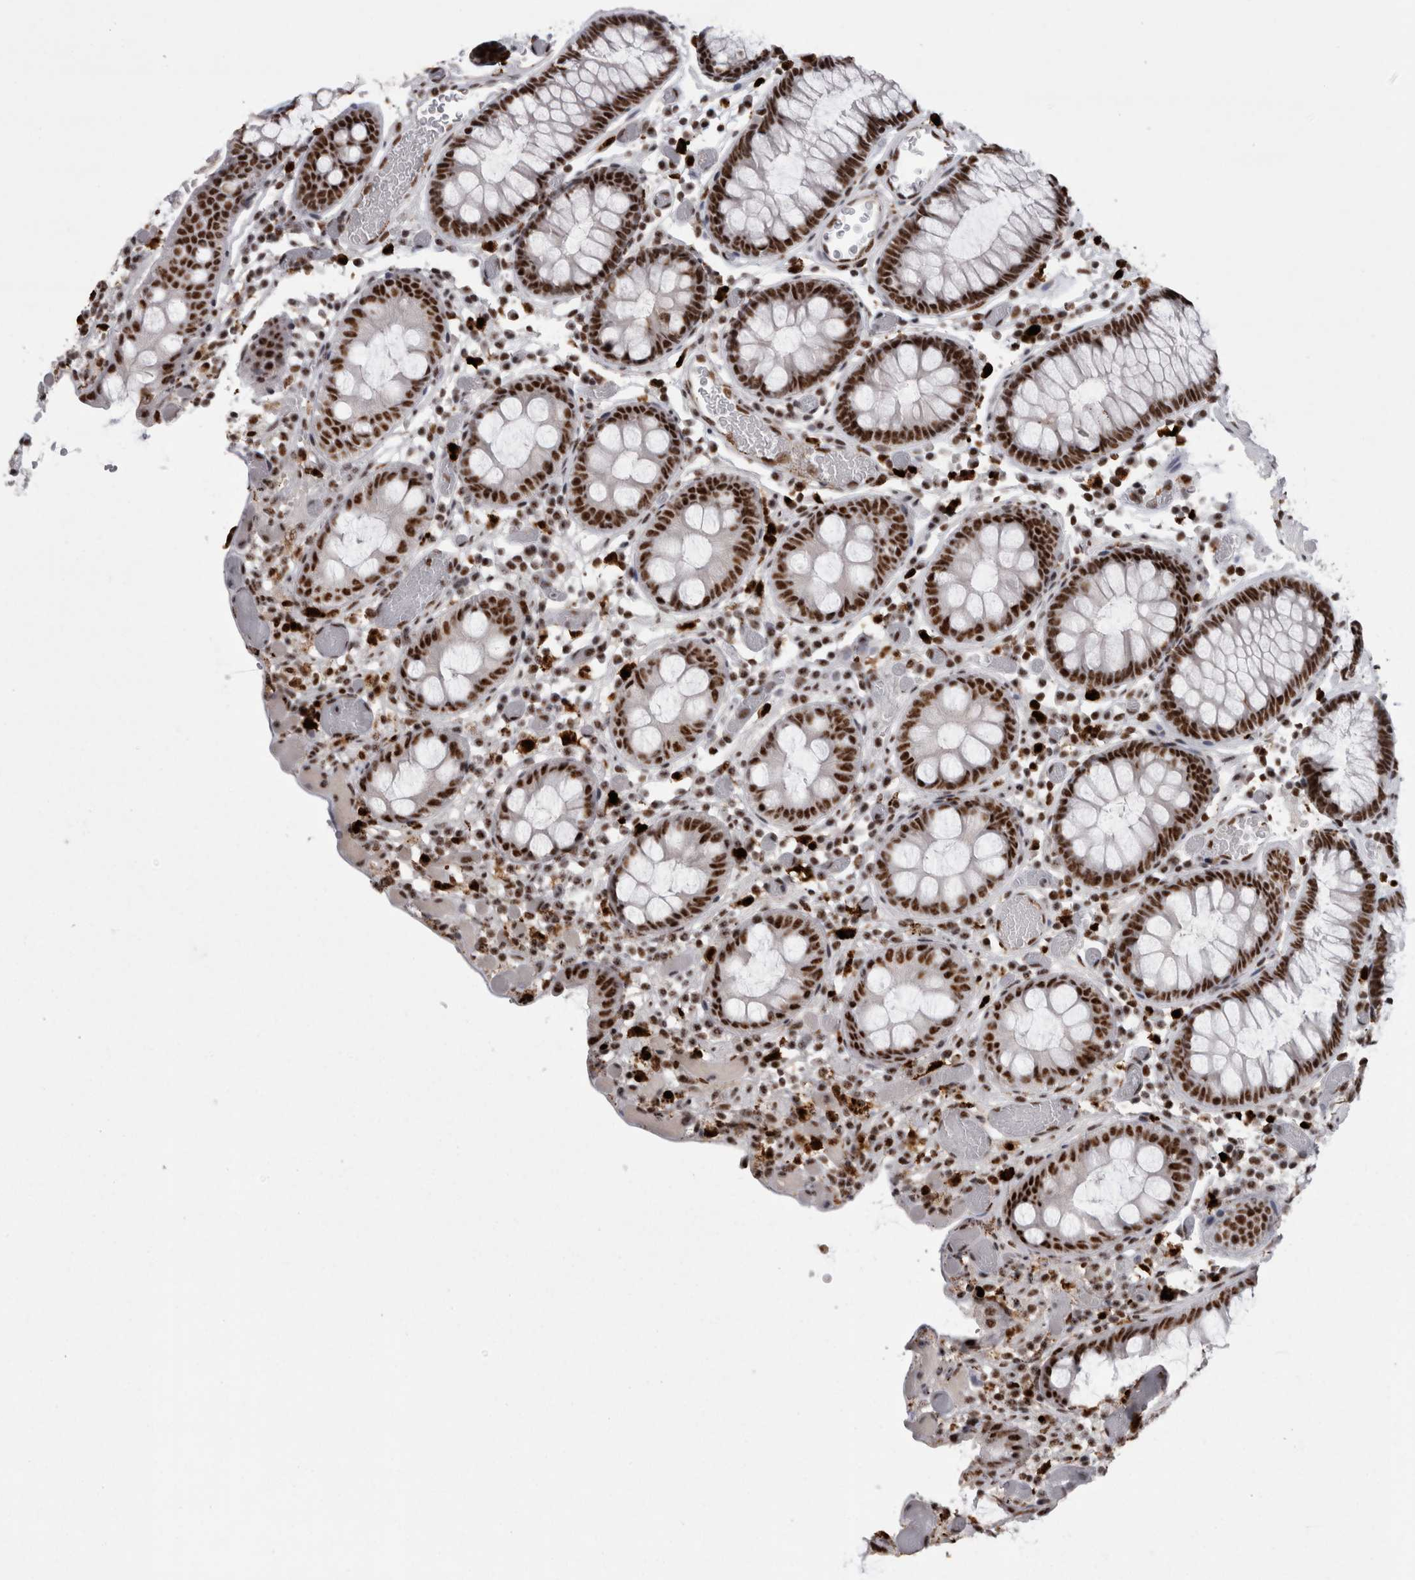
{"staining": {"intensity": "strong", "quantity": ">75%", "location": "nuclear"}, "tissue": "colon", "cell_type": "Endothelial cells", "image_type": "normal", "snomed": [{"axis": "morphology", "description": "Normal tissue, NOS"}, {"axis": "topography", "description": "Colon"}], "caption": "Immunohistochemical staining of normal colon displays >75% levels of strong nuclear protein expression in approximately >75% of endothelial cells.", "gene": "SNRNP40", "patient": {"sex": "male", "age": 14}}